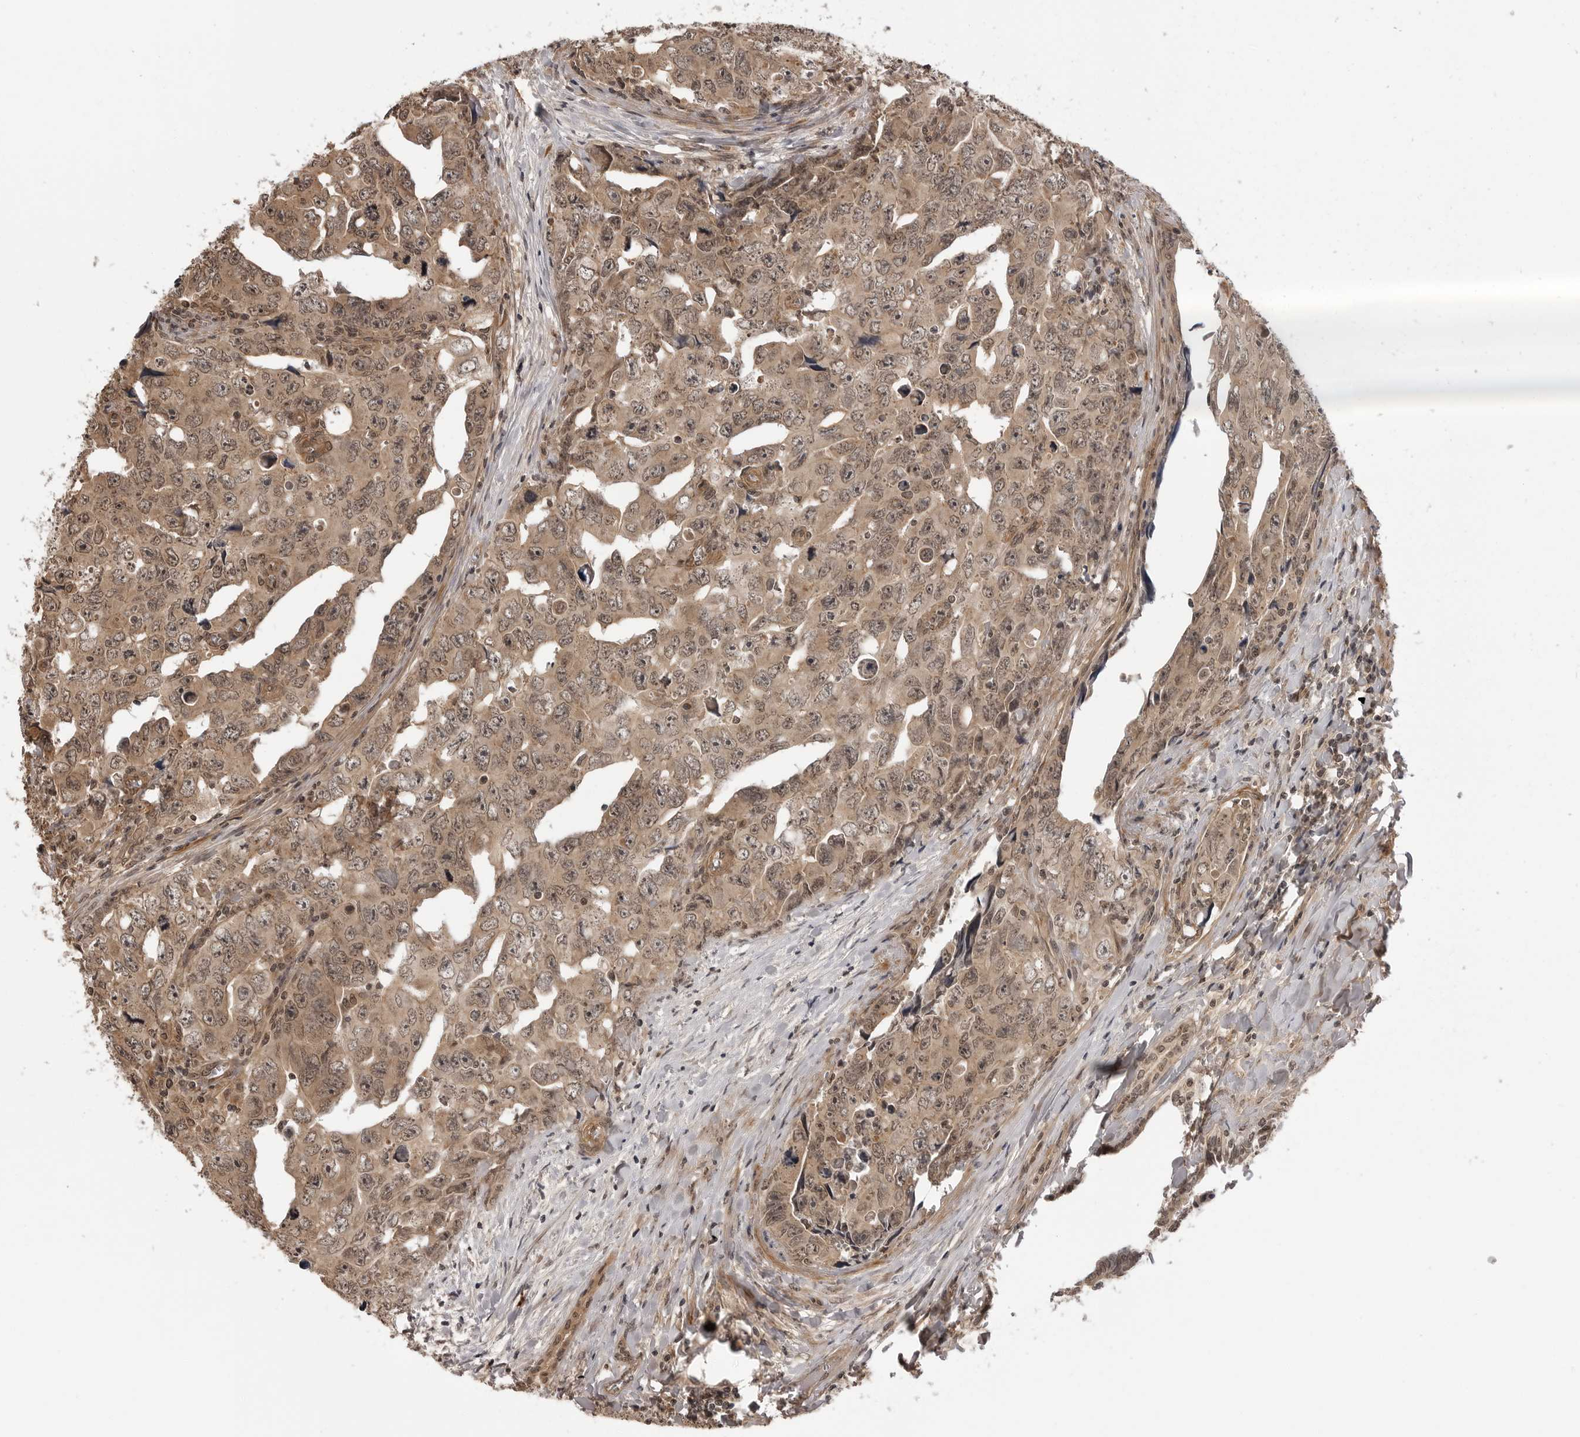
{"staining": {"intensity": "moderate", "quantity": ">75%", "location": "cytoplasmic/membranous,nuclear"}, "tissue": "testis cancer", "cell_type": "Tumor cells", "image_type": "cancer", "snomed": [{"axis": "morphology", "description": "Carcinoma, Embryonal, NOS"}, {"axis": "topography", "description": "Testis"}], "caption": "Human embryonal carcinoma (testis) stained with a brown dye displays moderate cytoplasmic/membranous and nuclear positive expression in approximately >75% of tumor cells.", "gene": "IL24", "patient": {"sex": "male", "age": 28}}